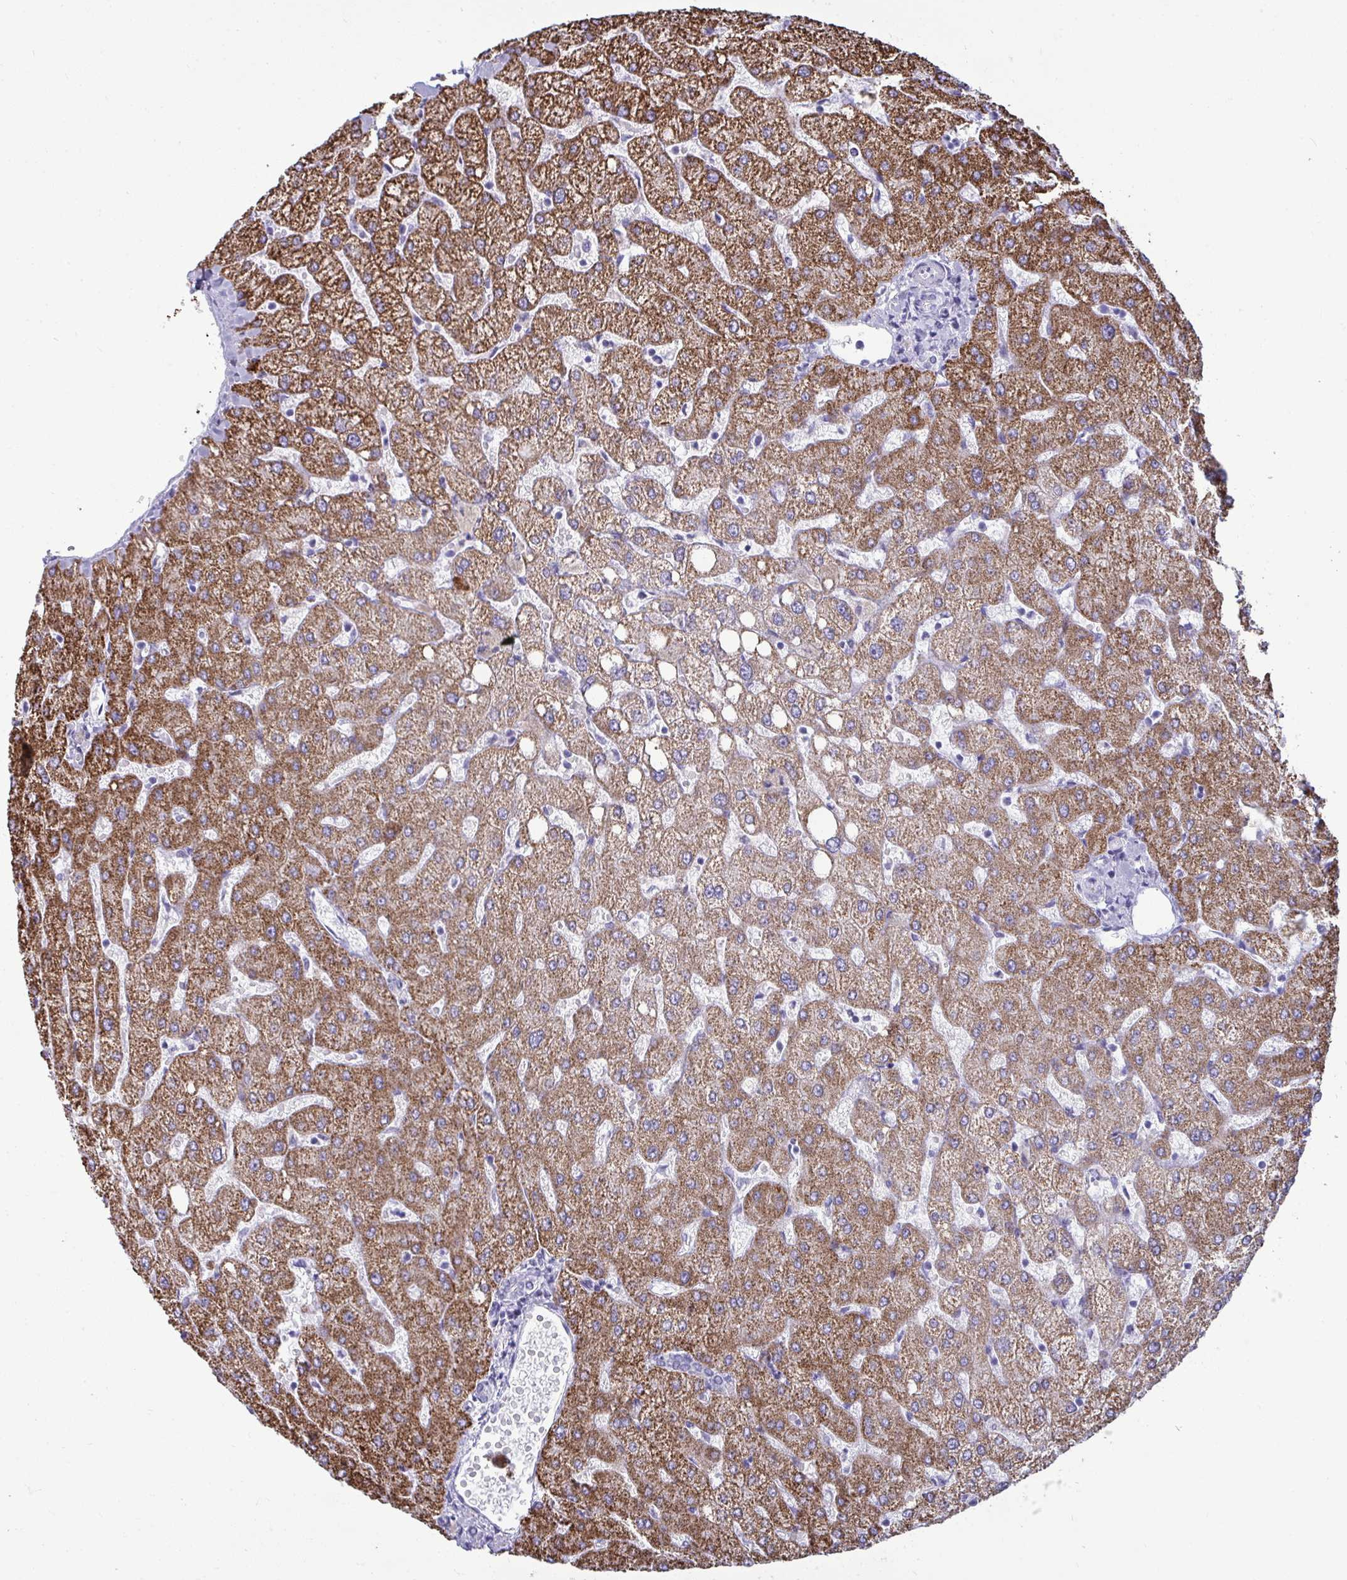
{"staining": {"intensity": "negative", "quantity": "none", "location": "none"}, "tissue": "liver", "cell_type": "Cholangiocytes", "image_type": "normal", "snomed": [{"axis": "morphology", "description": "Normal tissue, NOS"}, {"axis": "topography", "description": "Liver"}], "caption": "Immunohistochemistry histopathology image of benign liver stained for a protein (brown), which reveals no expression in cholangiocytes.", "gene": "ANKRD60", "patient": {"sex": "female", "age": 54}}